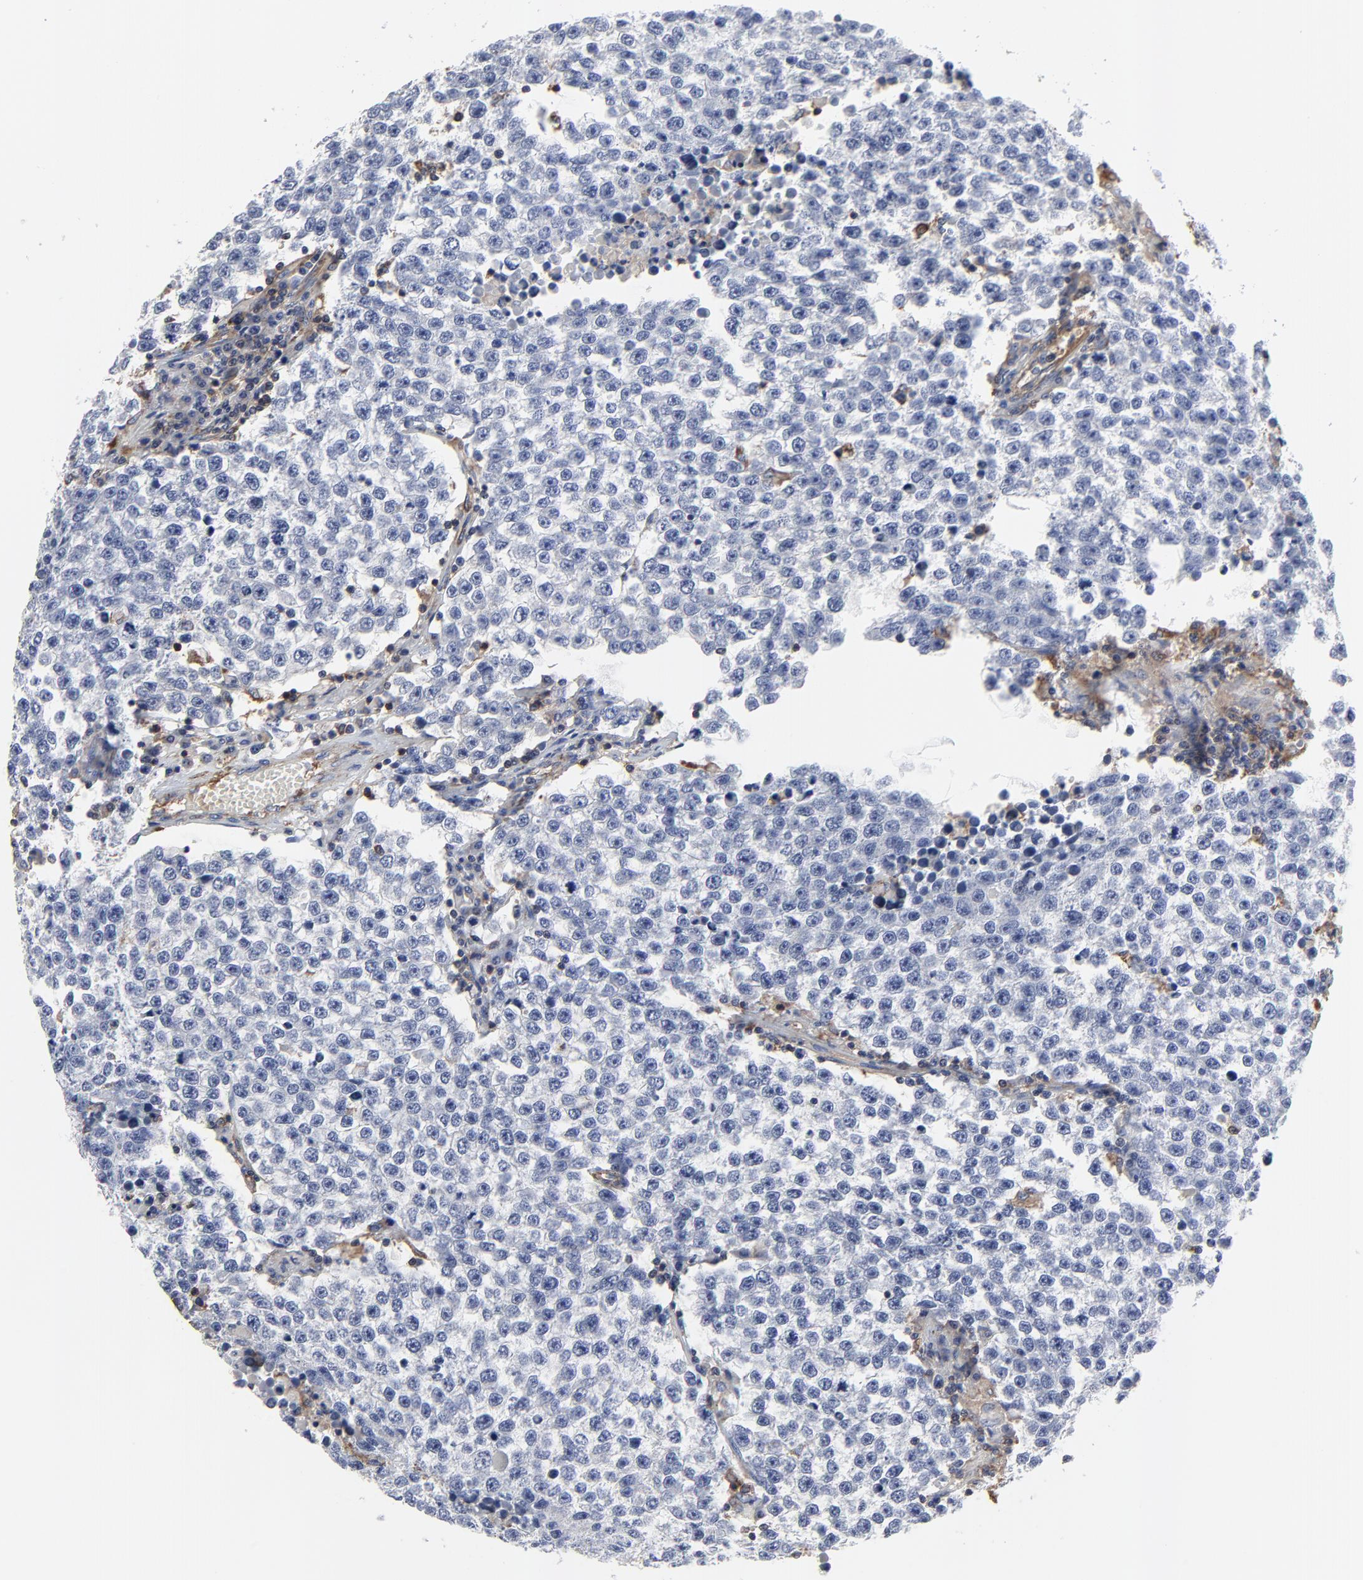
{"staining": {"intensity": "negative", "quantity": "none", "location": "none"}, "tissue": "testis cancer", "cell_type": "Tumor cells", "image_type": "cancer", "snomed": [{"axis": "morphology", "description": "Seminoma, NOS"}, {"axis": "topography", "description": "Testis"}], "caption": "The micrograph reveals no staining of tumor cells in testis seminoma. (DAB IHC with hematoxylin counter stain).", "gene": "NXF3", "patient": {"sex": "male", "age": 36}}